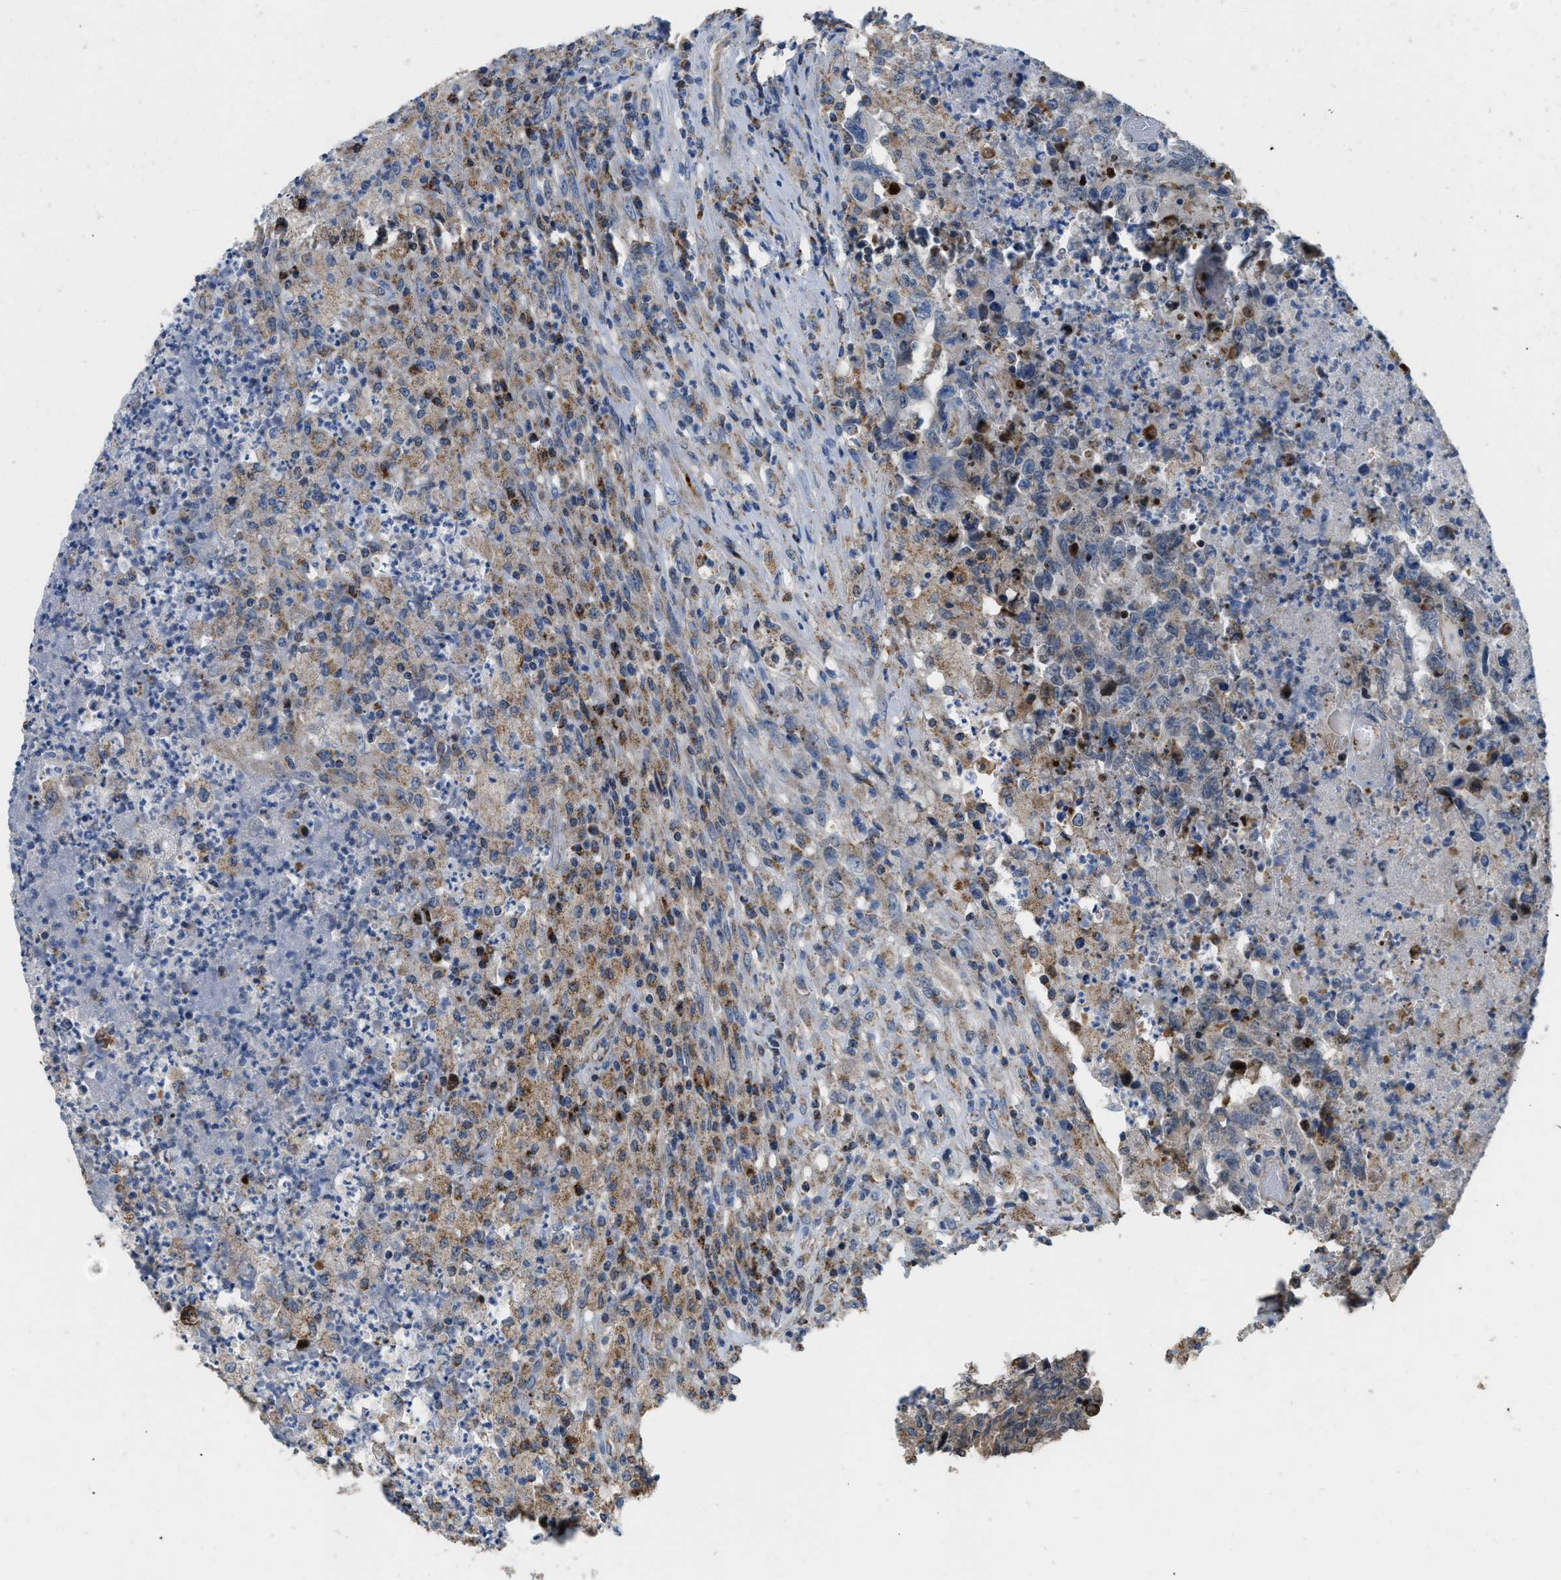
{"staining": {"intensity": "weak", "quantity": "25%-75%", "location": "cytoplasmic/membranous"}, "tissue": "testis cancer", "cell_type": "Tumor cells", "image_type": "cancer", "snomed": [{"axis": "morphology", "description": "Necrosis, NOS"}, {"axis": "morphology", "description": "Carcinoma, Embryonal, NOS"}, {"axis": "topography", "description": "Testis"}], "caption": "Immunohistochemical staining of human embryonal carcinoma (testis) shows low levels of weak cytoplasmic/membranous protein staining in about 25%-75% of tumor cells.", "gene": "ETFB", "patient": {"sex": "male", "age": 19}}